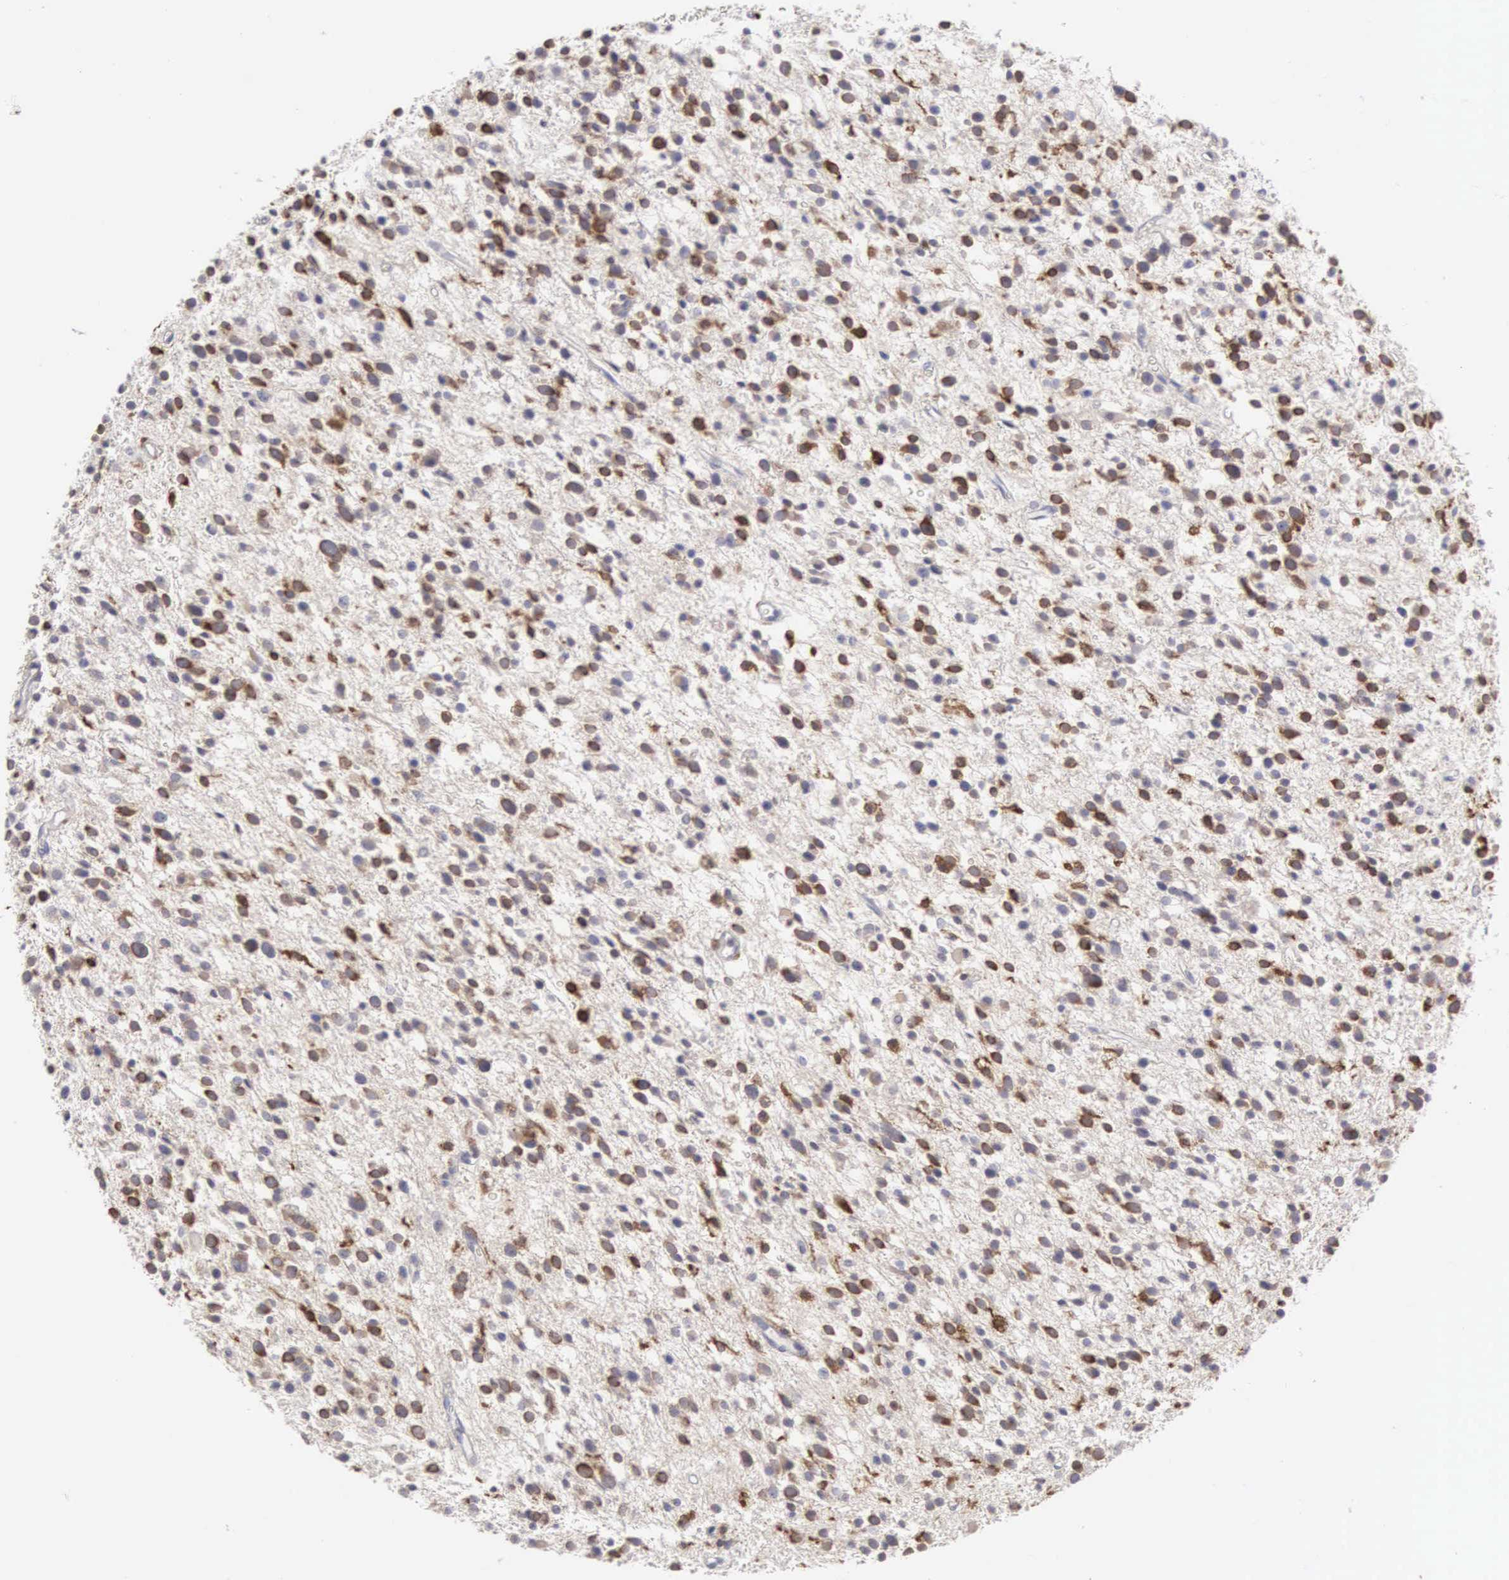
{"staining": {"intensity": "moderate", "quantity": "25%-75%", "location": "cytoplasmic/membranous,nuclear"}, "tissue": "glioma", "cell_type": "Tumor cells", "image_type": "cancer", "snomed": [{"axis": "morphology", "description": "Glioma, malignant, Low grade"}, {"axis": "topography", "description": "Brain"}], "caption": "Brown immunohistochemical staining in human low-grade glioma (malignant) displays moderate cytoplasmic/membranous and nuclear expression in about 25%-75% of tumor cells.", "gene": "SH3BP1", "patient": {"sex": "female", "age": 36}}